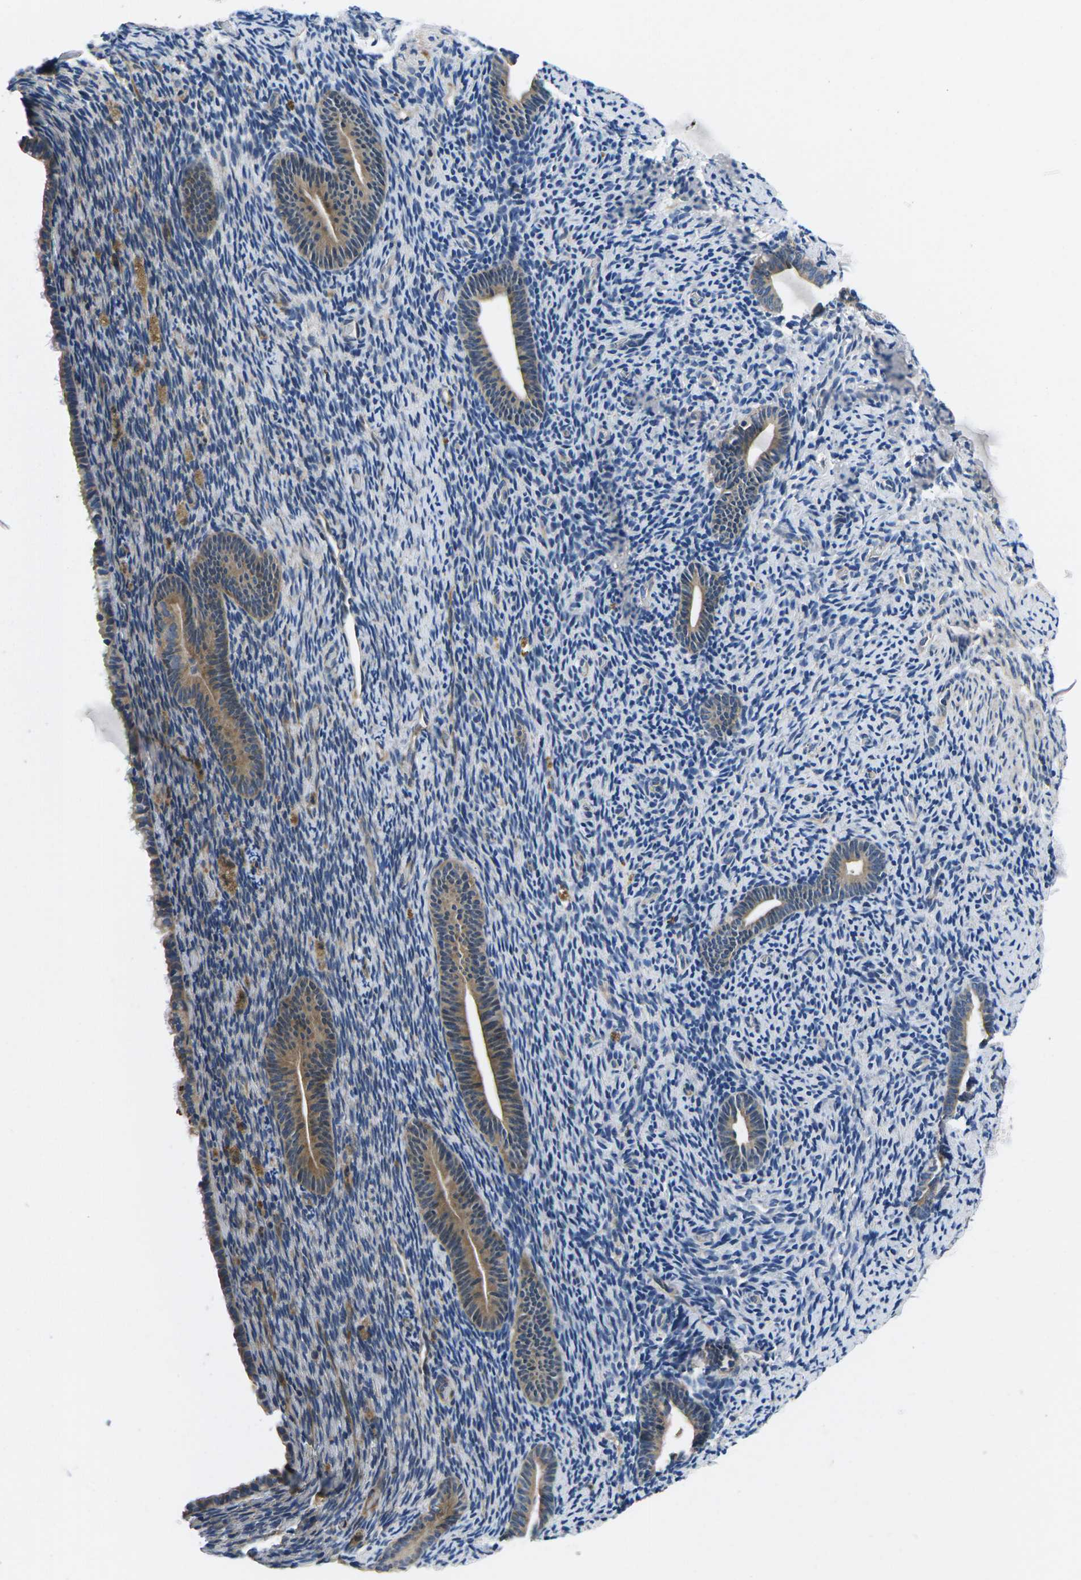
{"staining": {"intensity": "weak", "quantity": "<25%", "location": "cytoplasmic/membranous"}, "tissue": "endometrium", "cell_type": "Cells in endometrial stroma", "image_type": "normal", "snomed": [{"axis": "morphology", "description": "Normal tissue, NOS"}, {"axis": "topography", "description": "Endometrium"}], "caption": "Immunohistochemistry (IHC) micrograph of normal human endometrium stained for a protein (brown), which displays no staining in cells in endometrial stroma.", "gene": "PLCE1", "patient": {"sex": "female", "age": 51}}